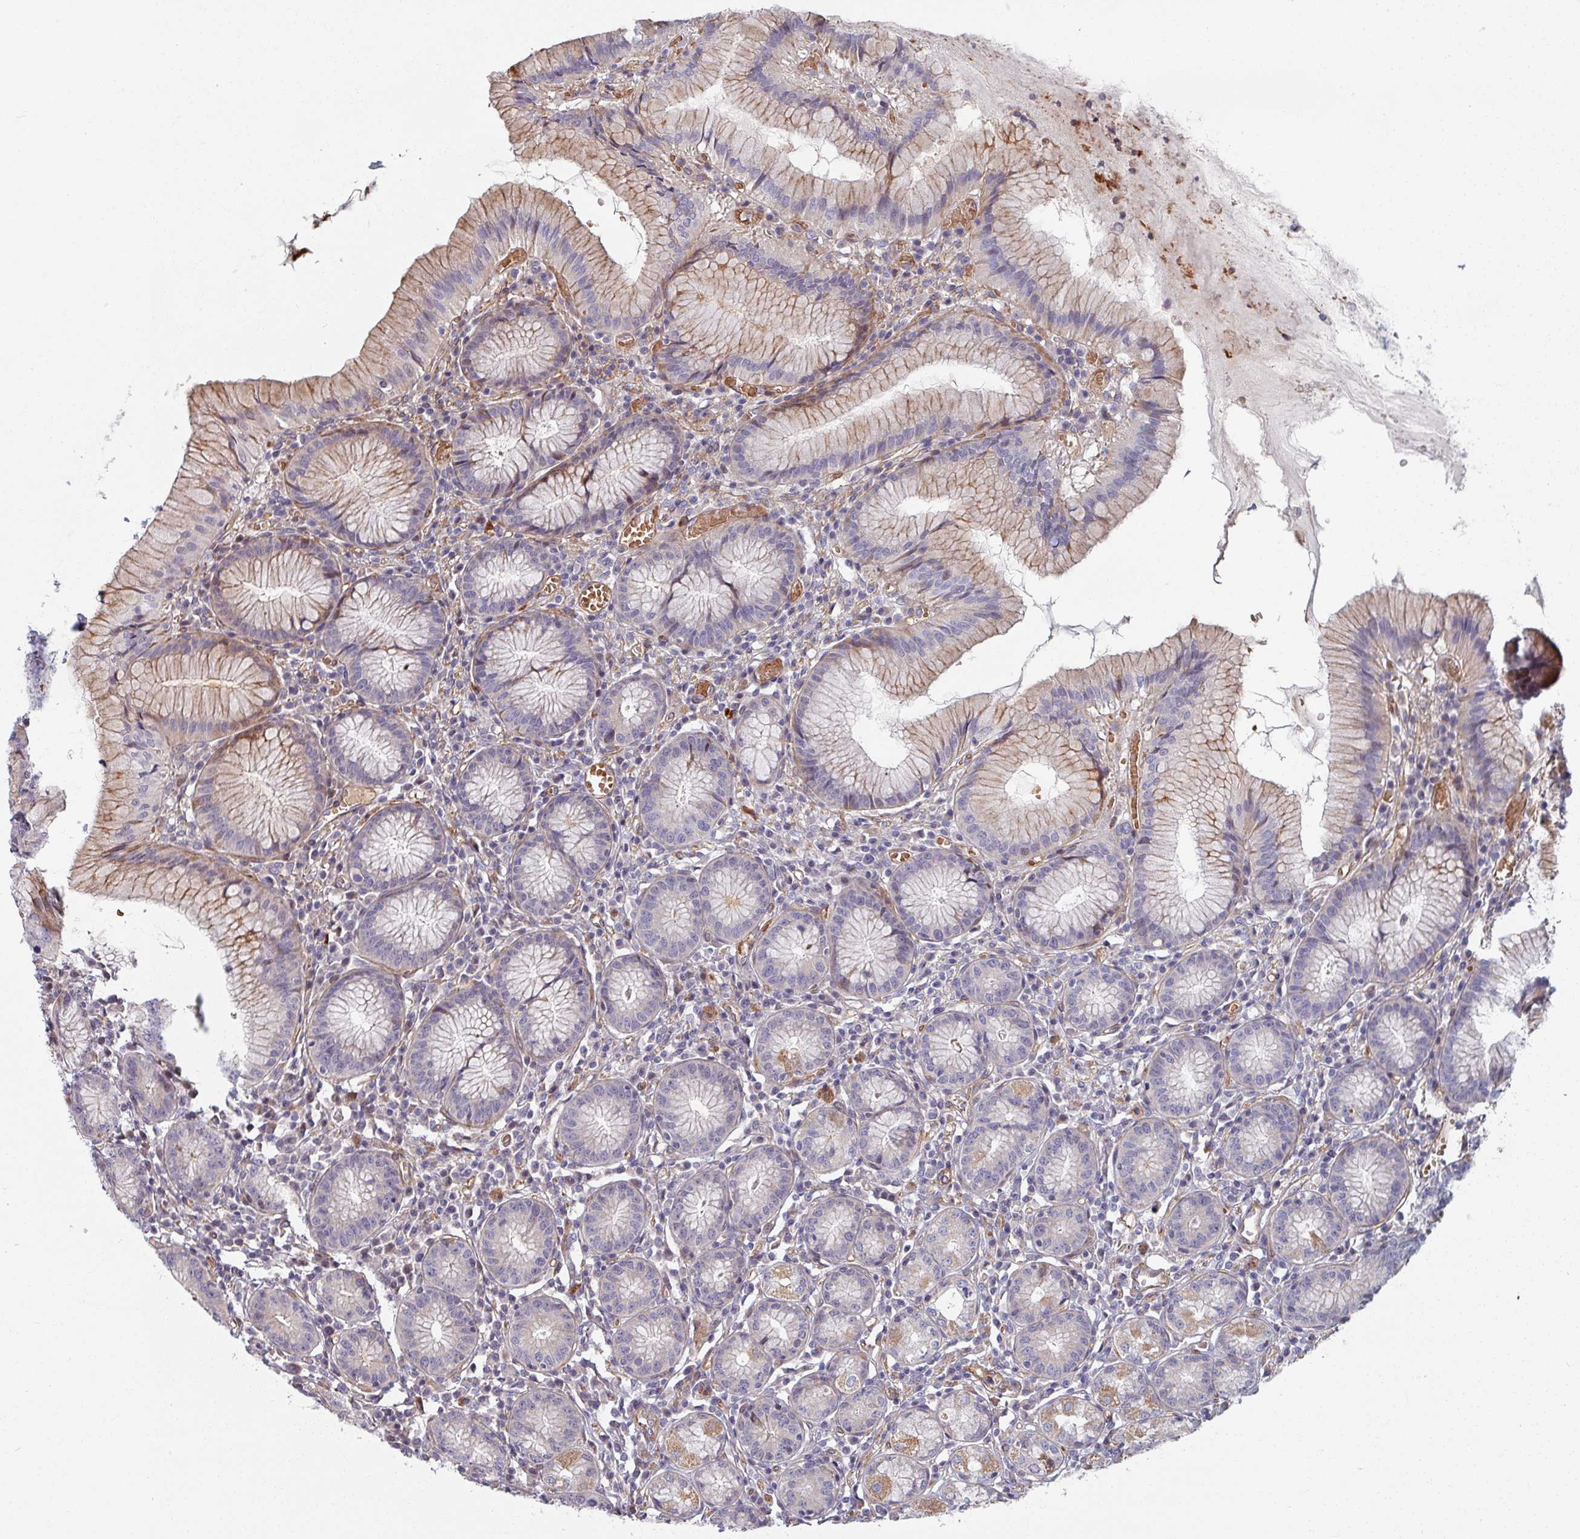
{"staining": {"intensity": "moderate", "quantity": "25%-75%", "location": "cytoplasmic/membranous"}, "tissue": "stomach", "cell_type": "Glandular cells", "image_type": "normal", "snomed": [{"axis": "morphology", "description": "Normal tissue, NOS"}, {"axis": "topography", "description": "Stomach"}], "caption": "An immunohistochemistry micrograph of benign tissue is shown. Protein staining in brown shows moderate cytoplasmic/membranous positivity in stomach within glandular cells.", "gene": "C4BPB", "patient": {"sex": "male", "age": 55}}